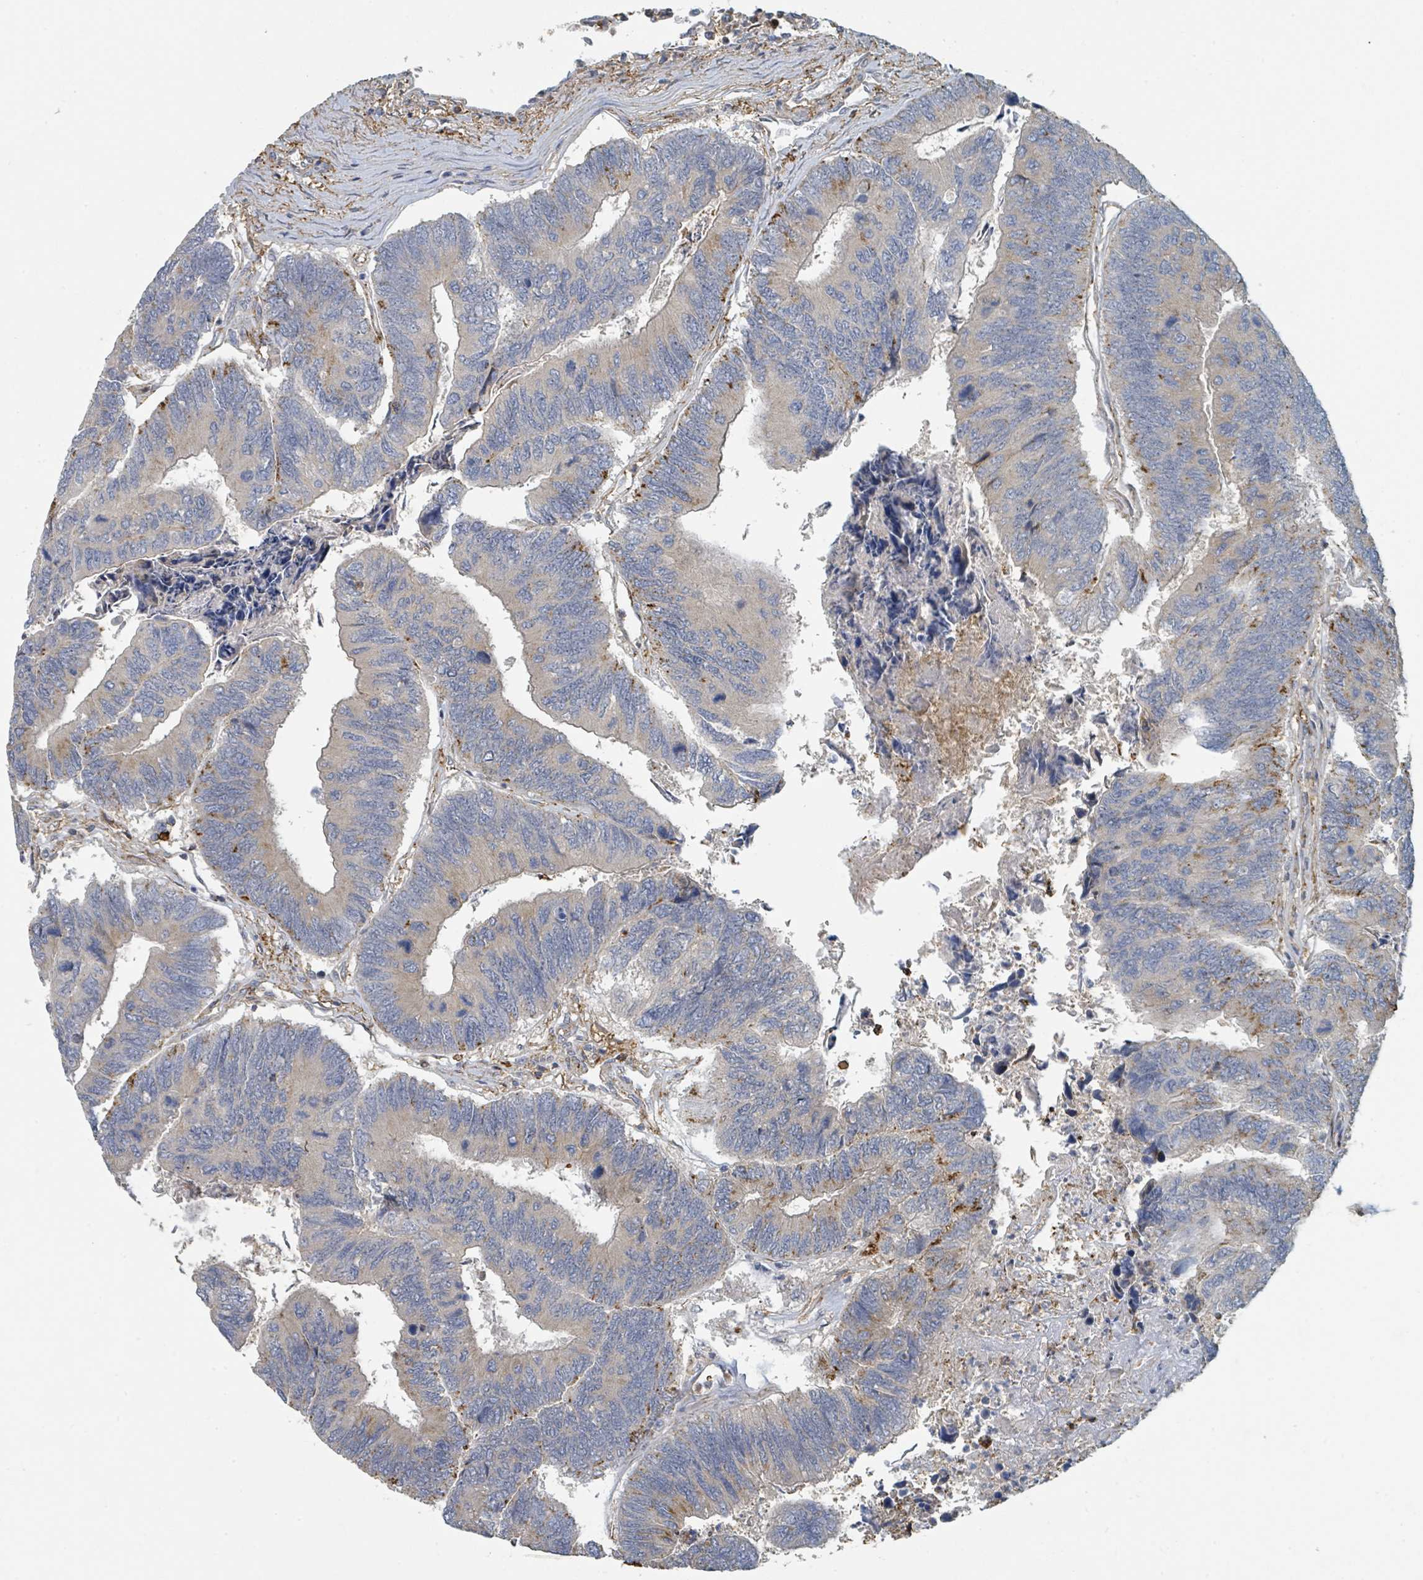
{"staining": {"intensity": "moderate", "quantity": "<25%", "location": "cytoplasmic/membranous"}, "tissue": "colorectal cancer", "cell_type": "Tumor cells", "image_type": "cancer", "snomed": [{"axis": "morphology", "description": "Adenocarcinoma, NOS"}, {"axis": "topography", "description": "Colon"}], "caption": "Protein staining by immunohistochemistry (IHC) exhibits moderate cytoplasmic/membranous positivity in approximately <25% of tumor cells in colorectal cancer (adenocarcinoma).", "gene": "LRRC42", "patient": {"sex": "female", "age": 67}}